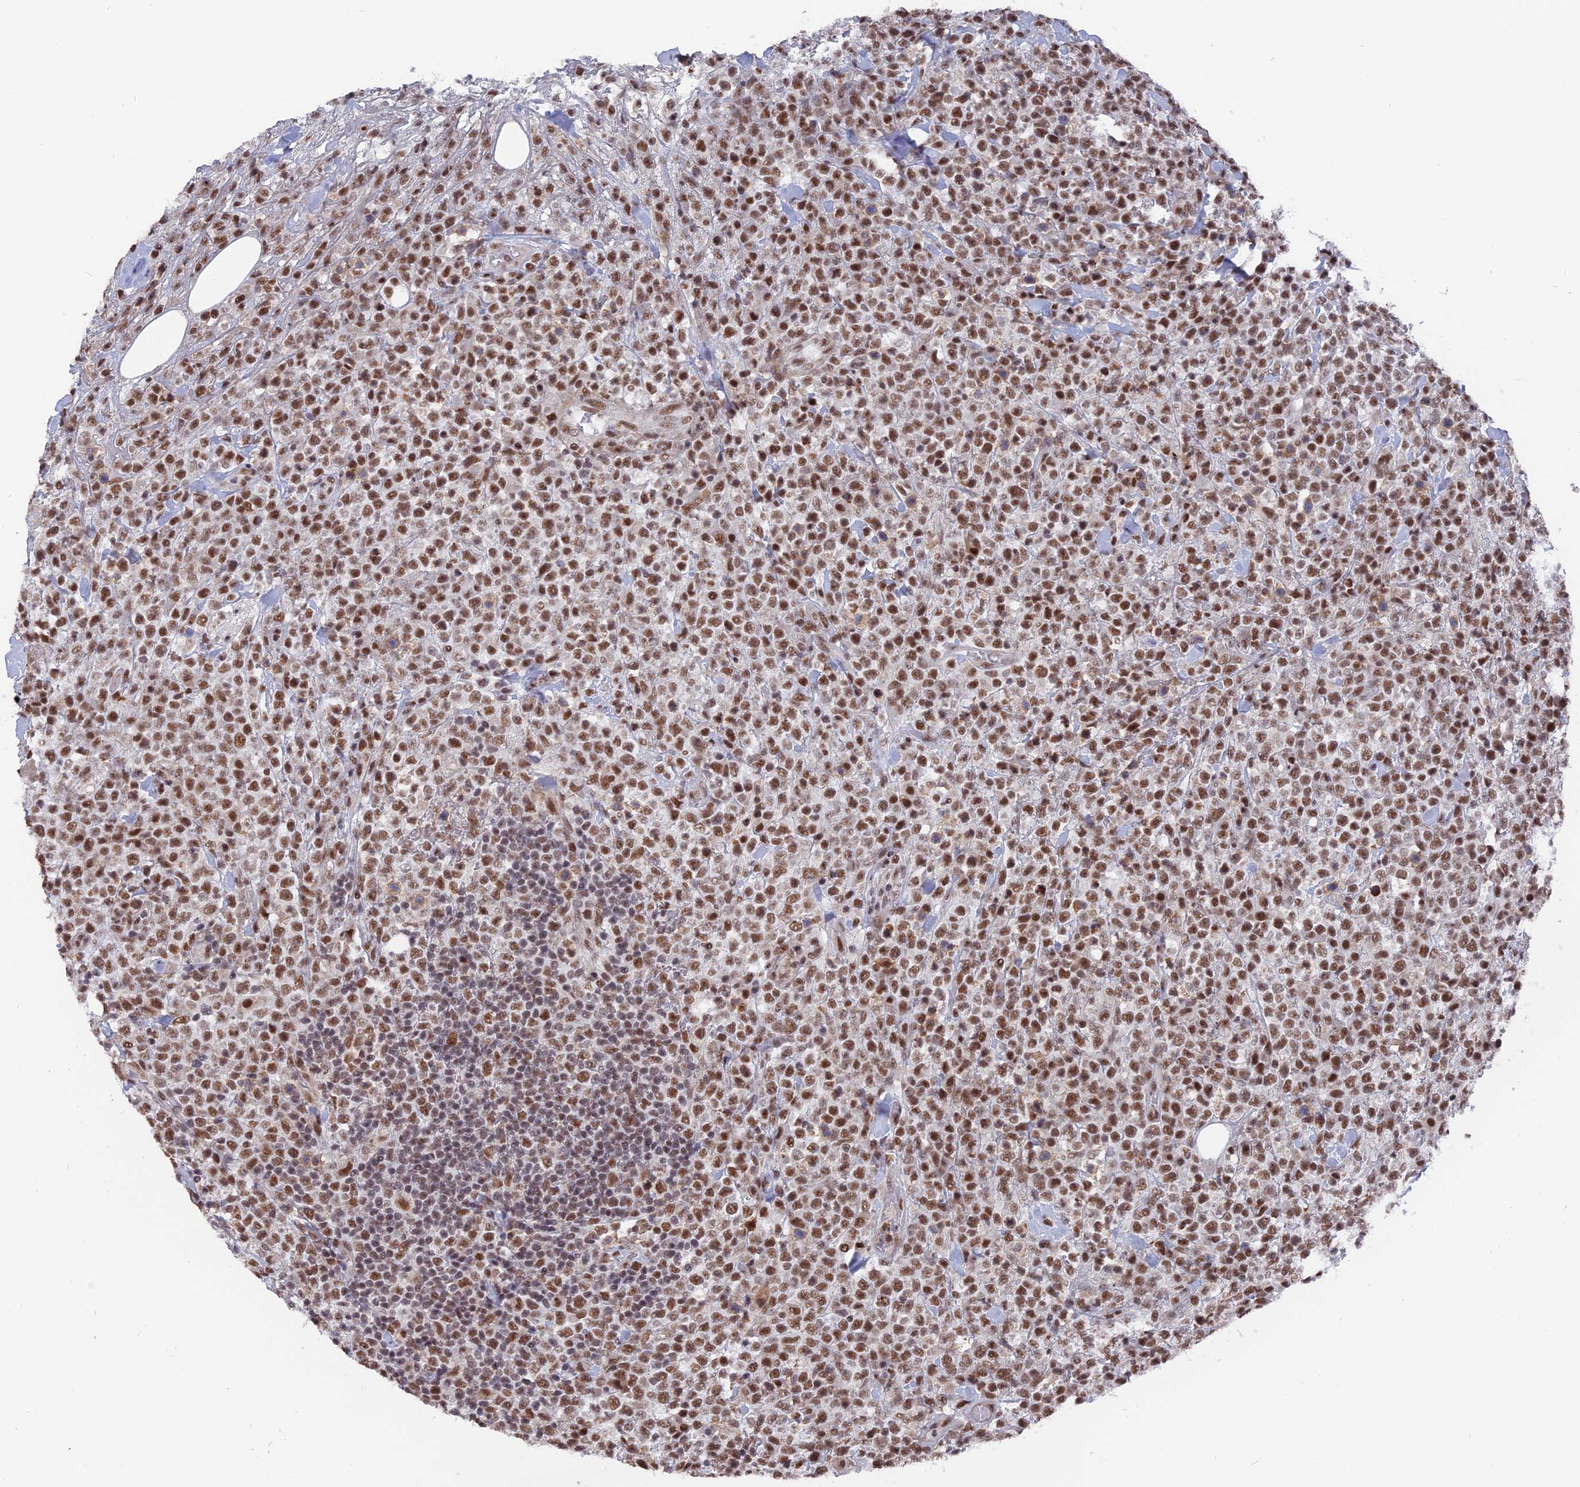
{"staining": {"intensity": "moderate", "quantity": ">75%", "location": "nuclear"}, "tissue": "lymphoma", "cell_type": "Tumor cells", "image_type": "cancer", "snomed": [{"axis": "morphology", "description": "Malignant lymphoma, non-Hodgkin's type, High grade"}, {"axis": "topography", "description": "Colon"}], "caption": "High-power microscopy captured an immunohistochemistry (IHC) photomicrograph of lymphoma, revealing moderate nuclear expression in approximately >75% of tumor cells. (DAB IHC, brown staining for protein, blue staining for nuclei).", "gene": "SF3A2", "patient": {"sex": "female", "age": 53}}